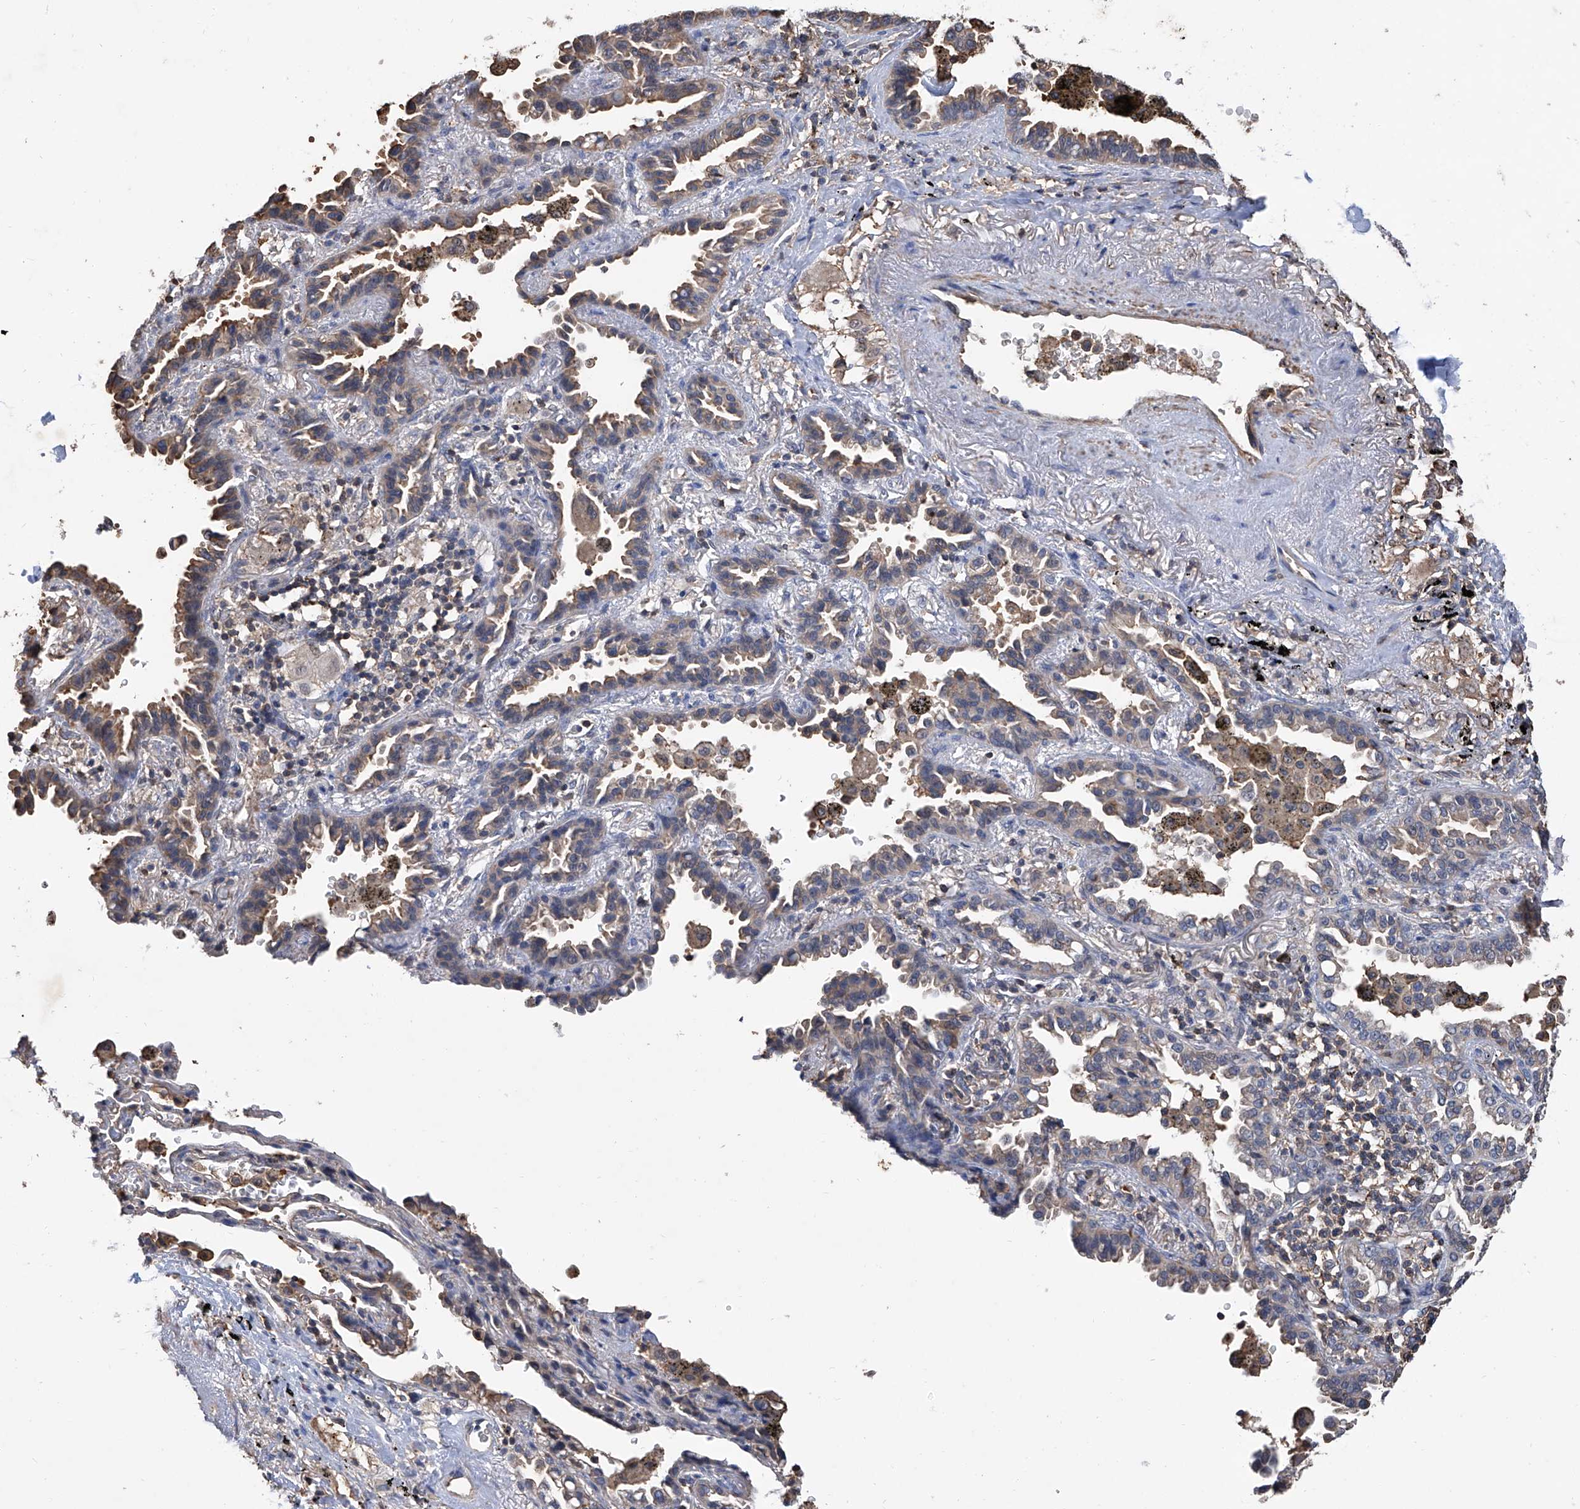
{"staining": {"intensity": "weak", "quantity": "25%-75%", "location": "cytoplasmic/membranous"}, "tissue": "lung cancer", "cell_type": "Tumor cells", "image_type": "cancer", "snomed": [{"axis": "morphology", "description": "Normal tissue, NOS"}, {"axis": "morphology", "description": "Adenocarcinoma, NOS"}, {"axis": "topography", "description": "Lung"}], "caption": "A high-resolution micrograph shows immunohistochemistry staining of lung cancer (adenocarcinoma), which reveals weak cytoplasmic/membranous staining in about 25%-75% of tumor cells. The staining was performed using DAB (3,3'-diaminobenzidine) to visualize the protein expression in brown, while the nuclei were stained in blue with hematoxylin (Magnification: 20x).", "gene": "GPT", "patient": {"sex": "male", "age": 59}}